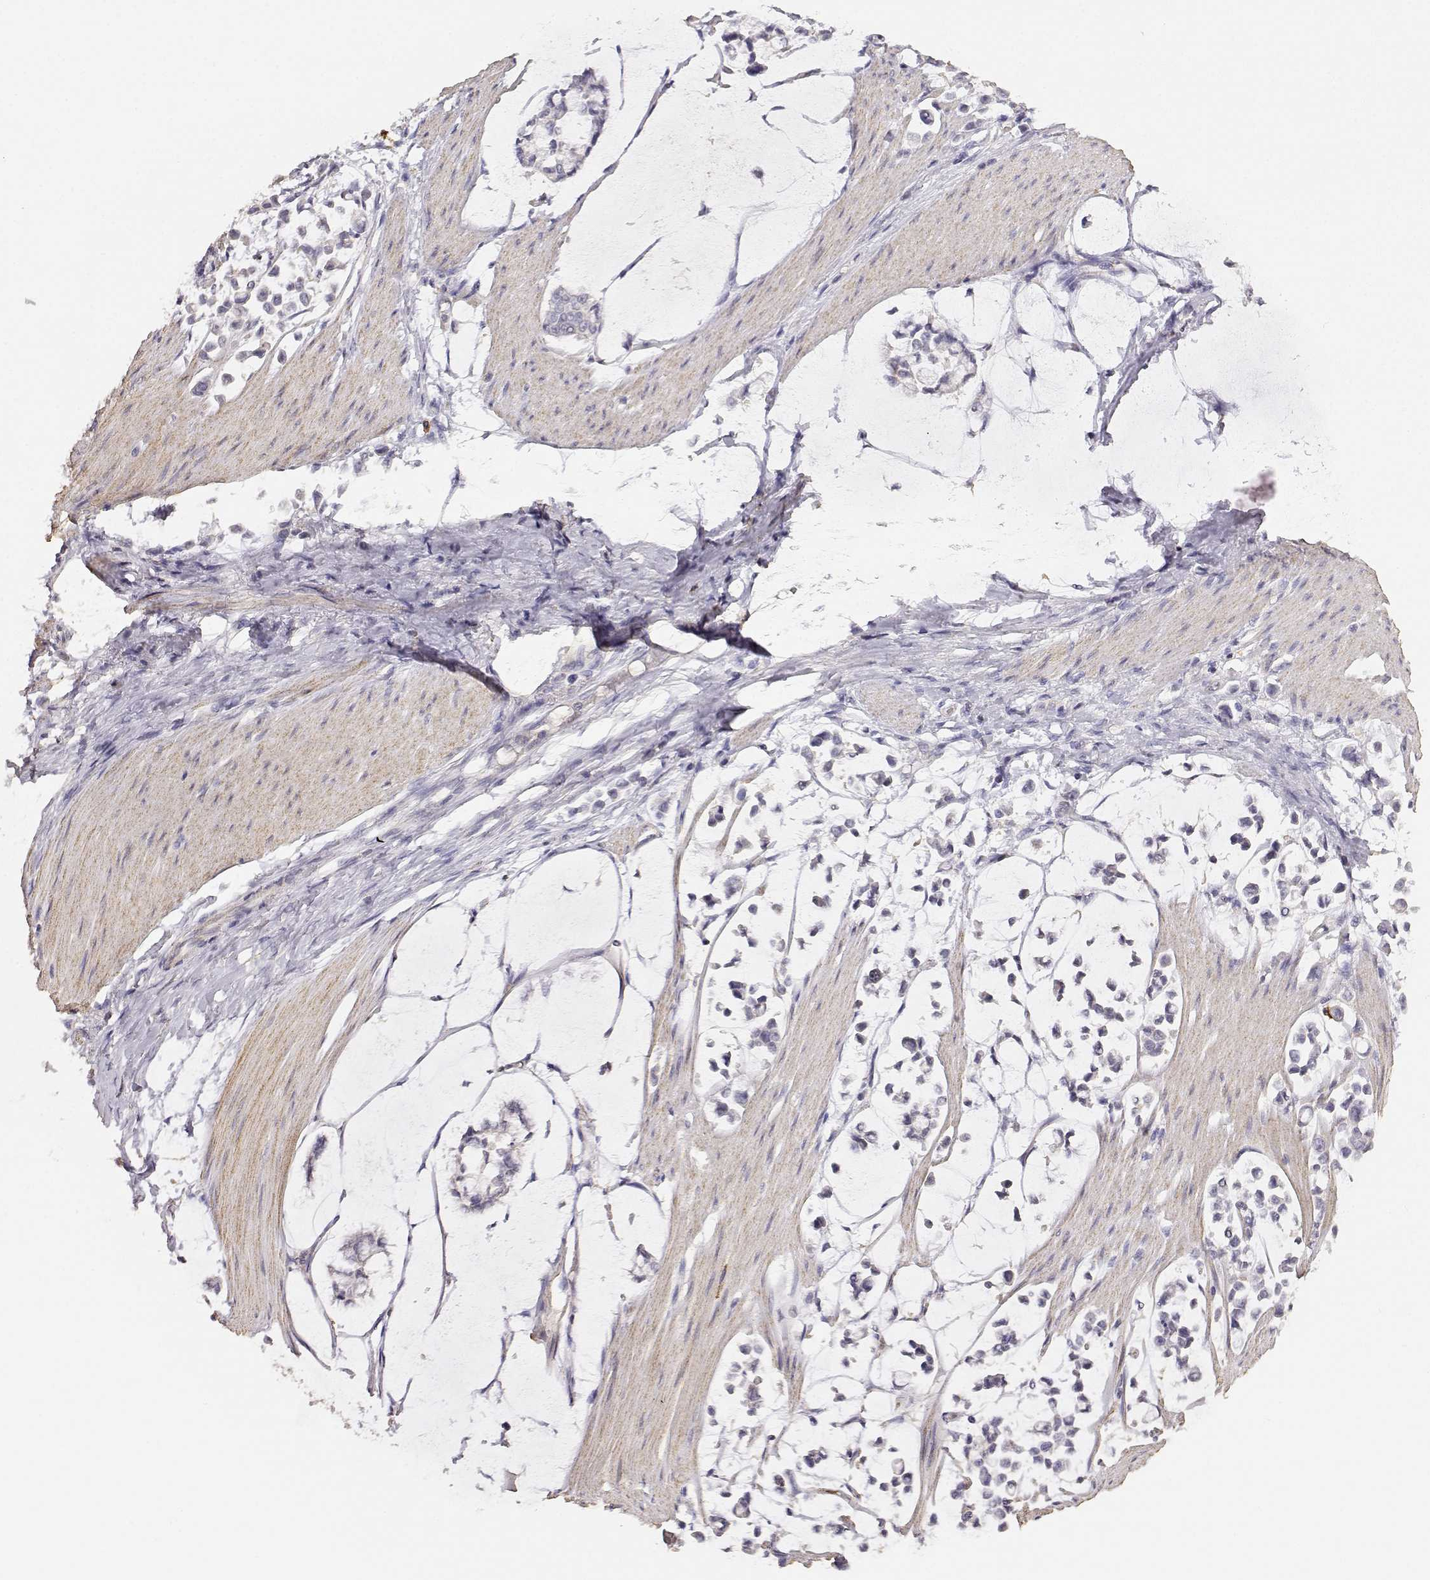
{"staining": {"intensity": "negative", "quantity": "none", "location": "none"}, "tissue": "stomach cancer", "cell_type": "Tumor cells", "image_type": "cancer", "snomed": [{"axis": "morphology", "description": "Adenocarcinoma, NOS"}, {"axis": "topography", "description": "Stomach"}], "caption": "The IHC image has no significant positivity in tumor cells of stomach adenocarcinoma tissue.", "gene": "TNFRSF10C", "patient": {"sex": "male", "age": 82}}